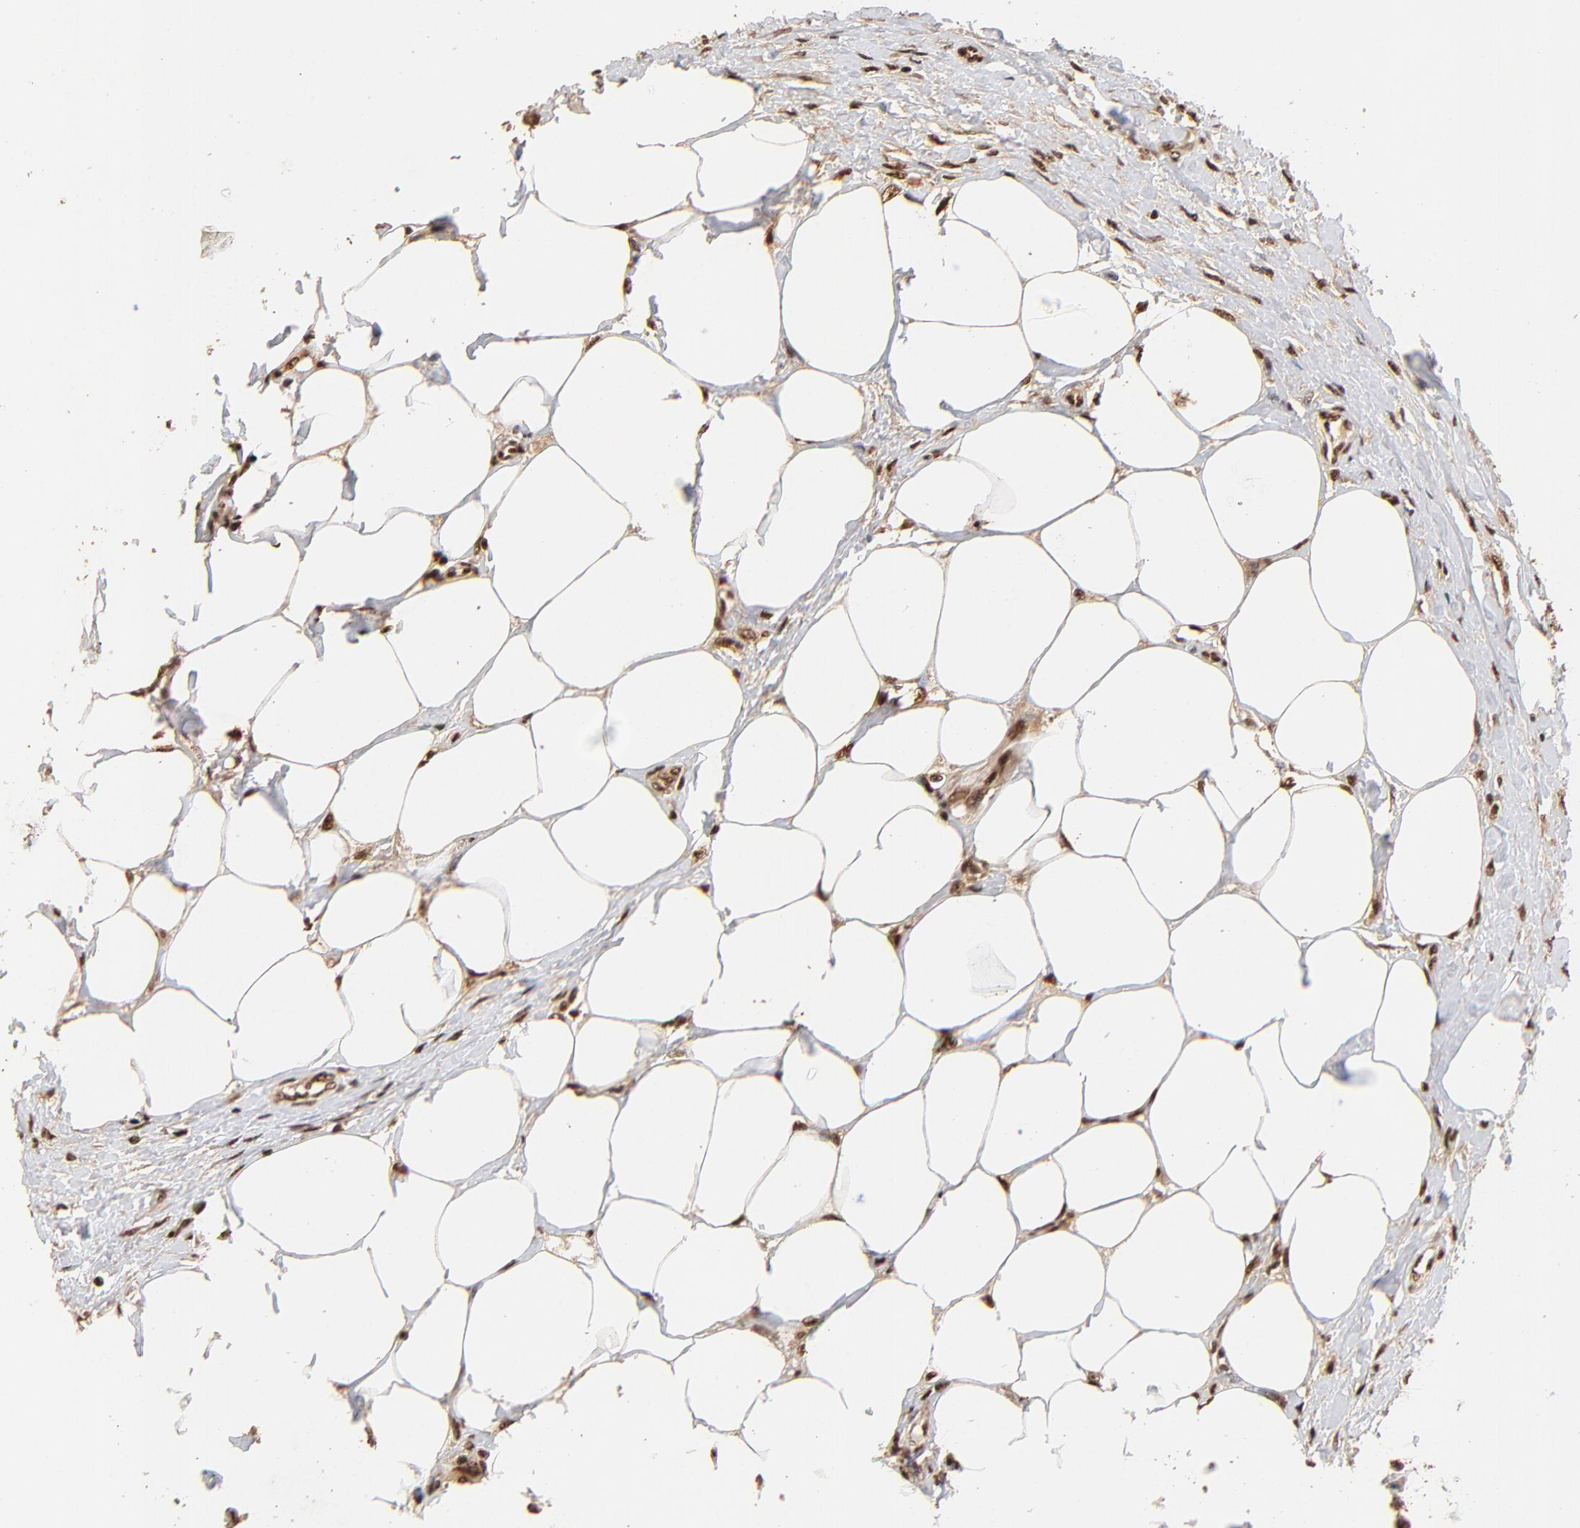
{"staining": {"intensity": "strong", "quantity": ">75%", "location": "cytoplasmic/membranous,nuclear"}, "tissue": "urothelial cancer", "cell_type": "Tumor cells", "image_type": "cancer", "snomed": [{"axis": "morphology", "description": "Urothelial carcinoma, High grade"}, {"axis": "topography", "description": "Urinary bladder"}], "caption": "Immunohistochemistry histopathology image of urothelial cancer stained for a protein (brown), which reveals high levels of strong cytoplasmic/membranous and nuclear staining in about >75% of tumor cells.", "gene": "MED12", "patient": {"sex": "male", "age": 56}}